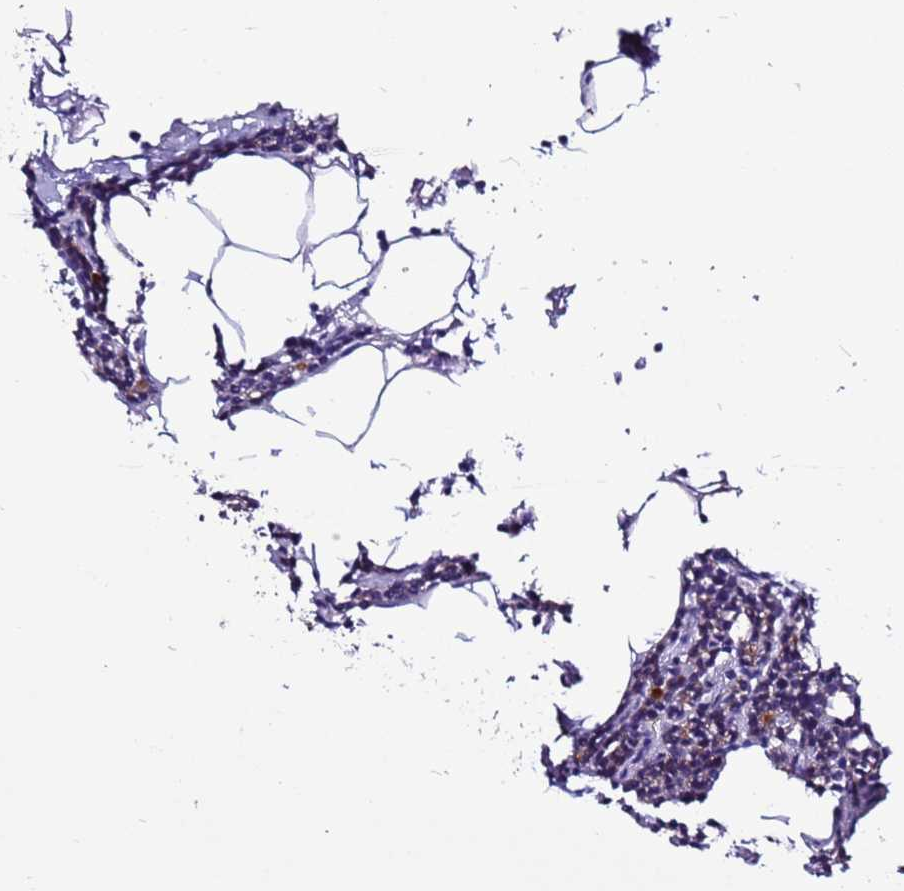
{"staining": {"intensity": "moderate", "quantity": "<25%", "location": "cytoplasmic/membranous"}, "tissue": "parathyroid gland", "cell_type": "Glandular cells", "image_type": "normal", "snomed": [{"axis": "morphology", "description": "Normal tissue, NOS"}, {"axis": "topography", "description": "Parathyroid gland"}], "caption": "Immunohistochemical staining of normal parathyroid gland displays low levels of moderate cytoplasmic/membranous expression in about <25% of glandular cells.", "gene": "GAREM1", "patient": {"sex": "female", "age": 43}}